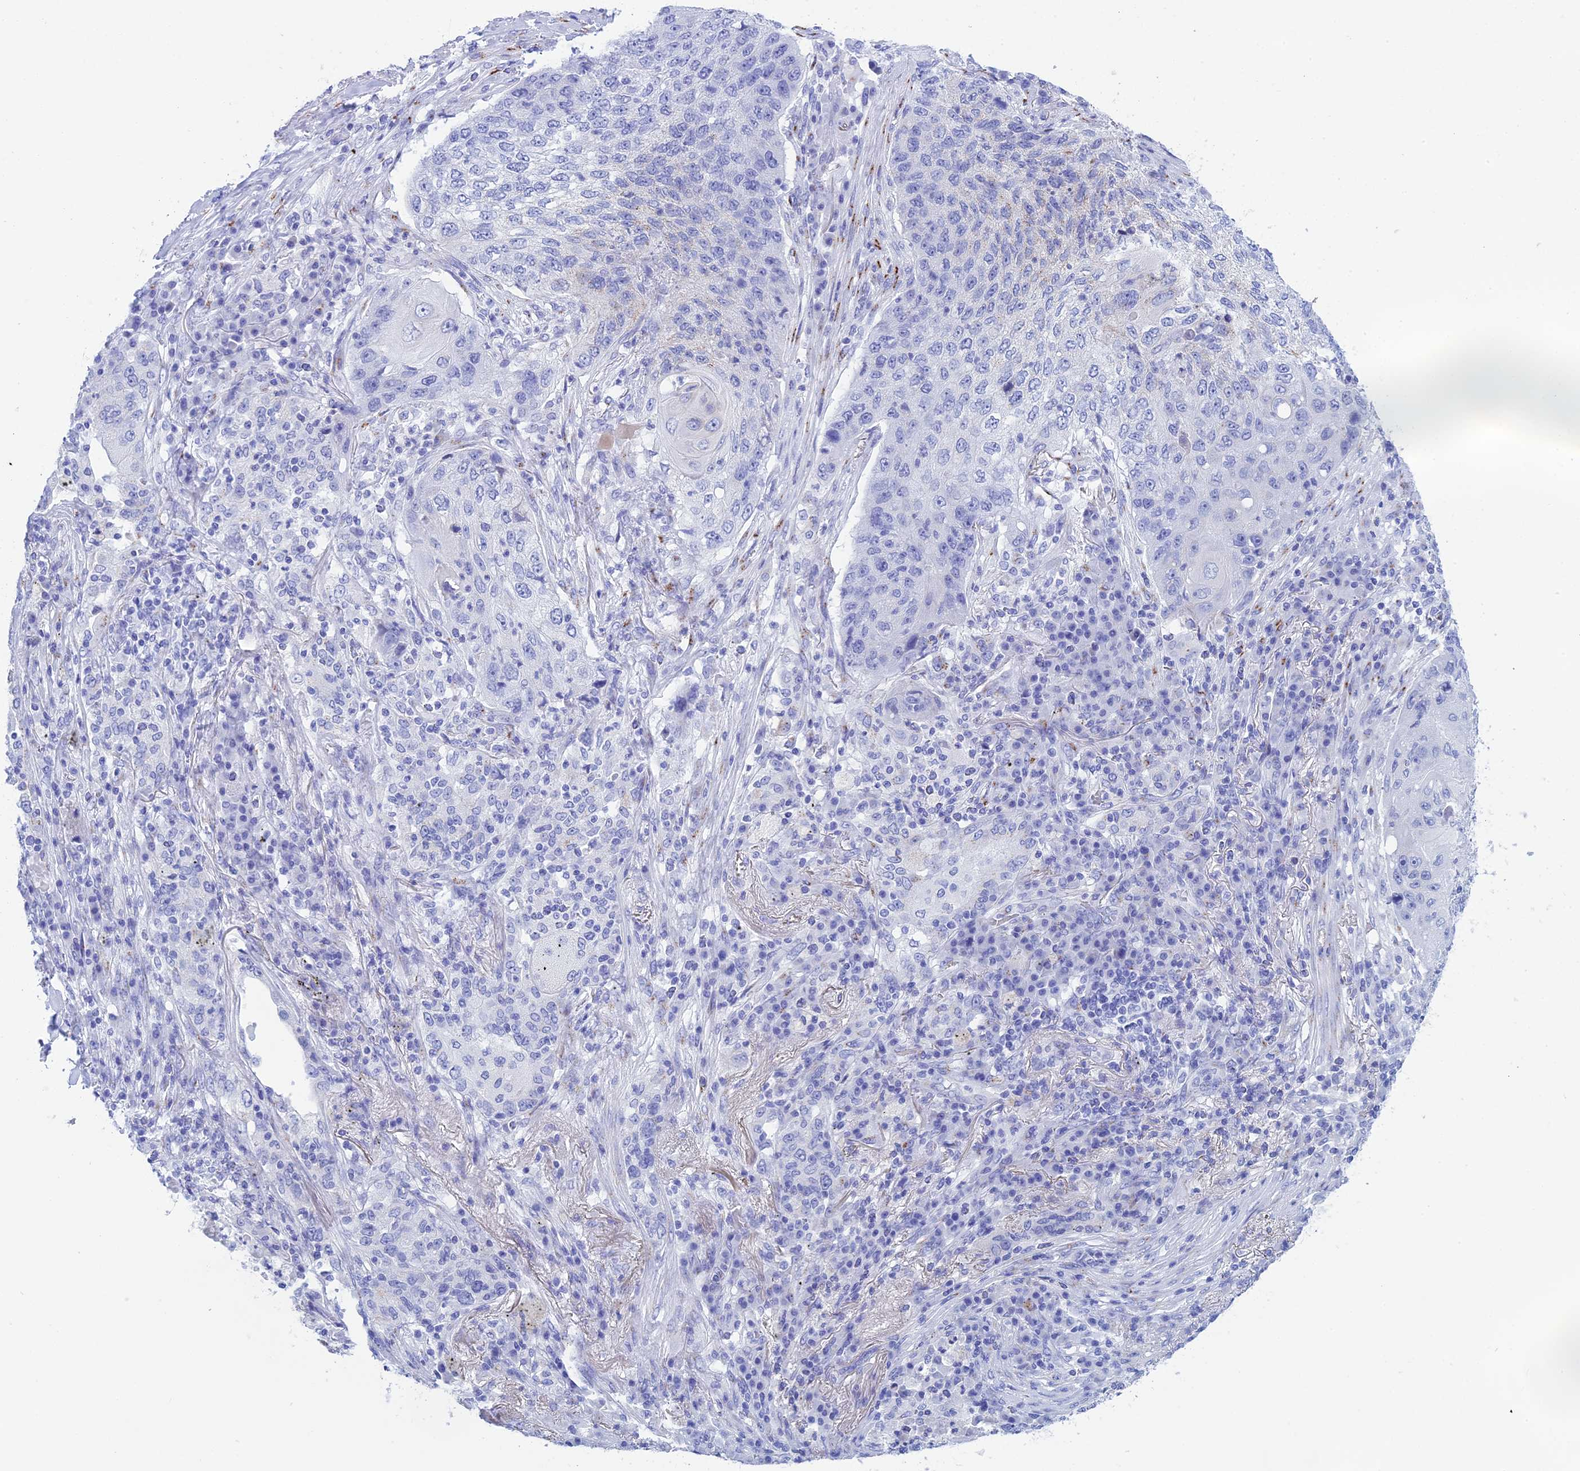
{"staining": {"intensity": "negative", "quantity": "none", "location": "none"}, "tissue": "lung cancer", "cell_type": "Tumor cells", "image_type": "cancer", "snomed": [{"axis": "morphology", "description": "Squamous cell carcinoma, NOS"}, {"axis": "topography", "description": "Lung"}], "caption": "High power microscopy image of an IHC micrograph of lung squamous cell carcinoma, revealing no significant positivity in tumor cells.", "gene": "ERICH4", "patient": {"sex": "female", "age": 63}}